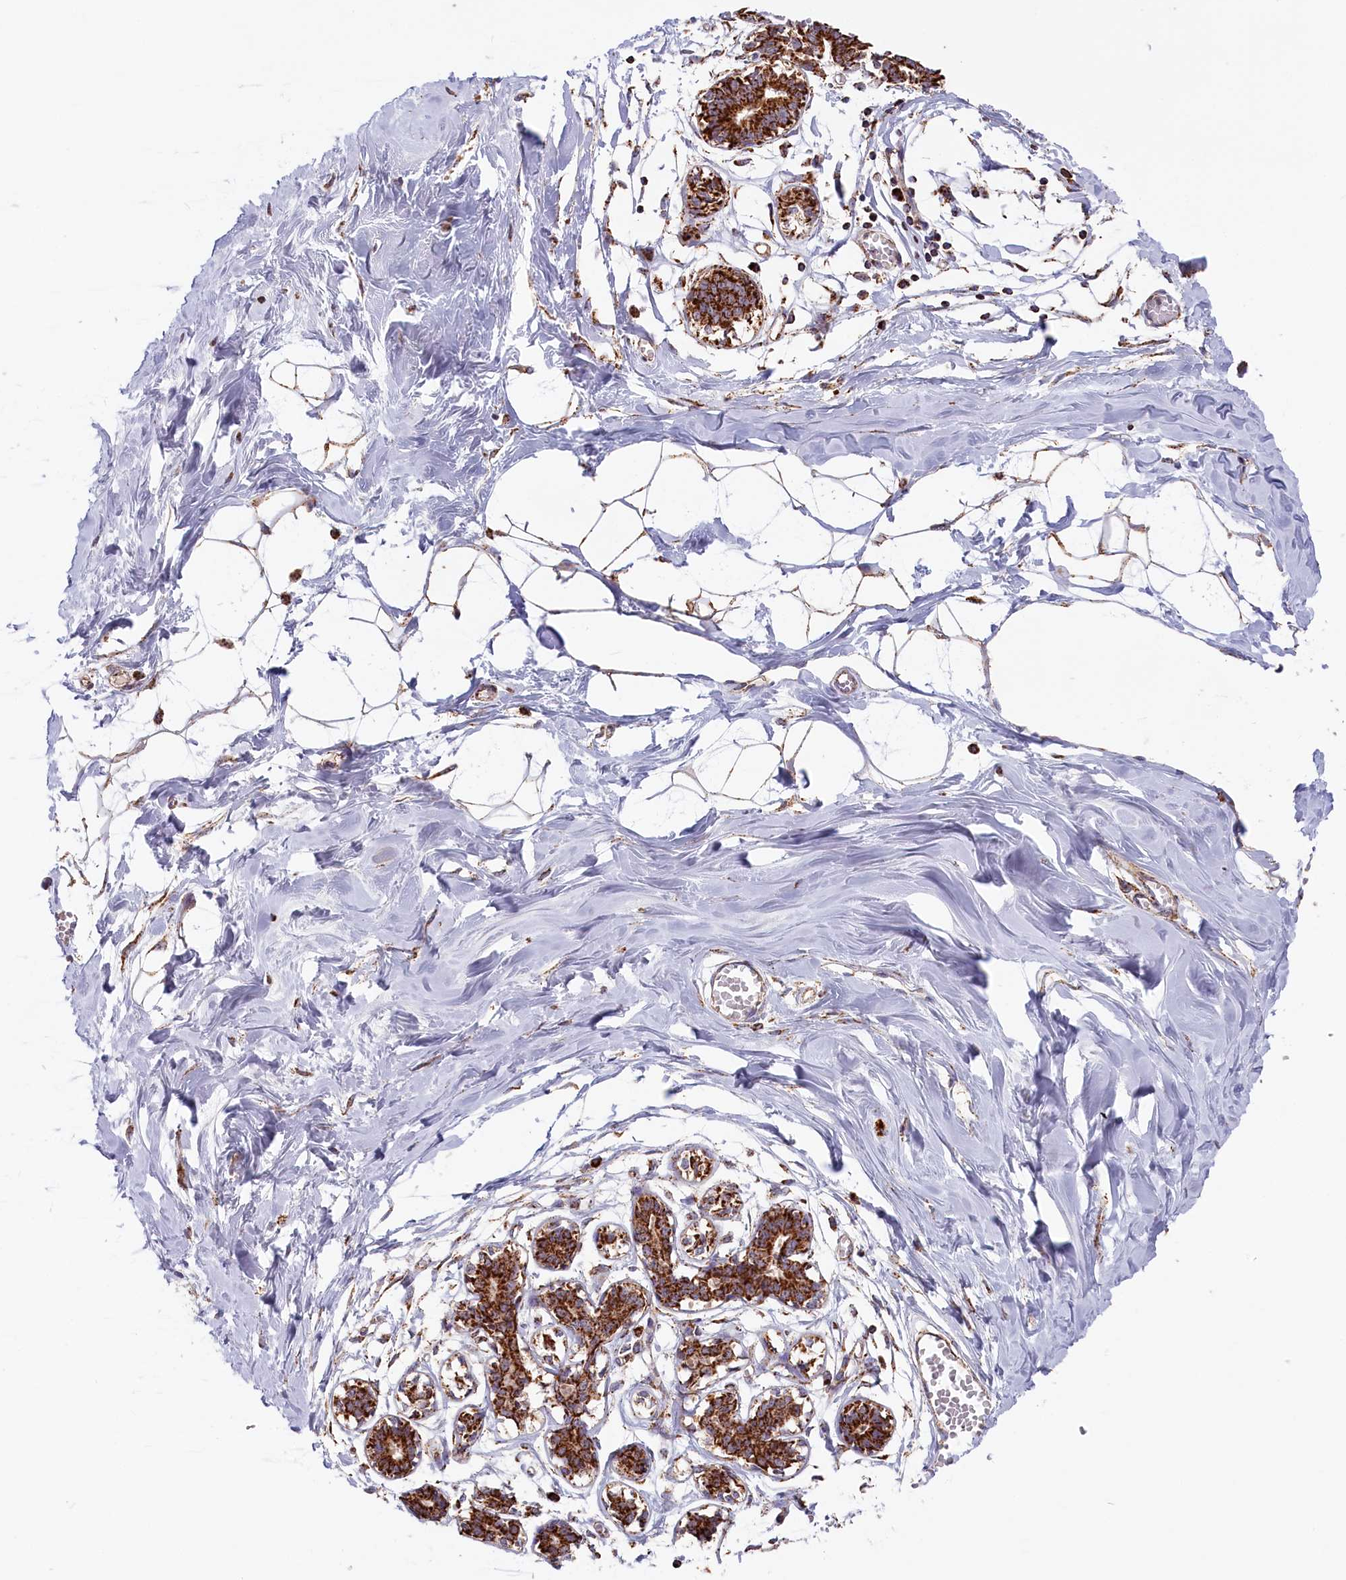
{"staining": {"intensity": "moderate", "quantity": ">75%", "location": "cytoplasmic/membranous"}, "tissue": "breast", "cell_type": "Adipocytes", "image_type": "normal", "snomed": [{"axis": "morphology", "description": "Normal tissue, NOS"}, {"axis": "topography", "description": "Breast"}], "caption": "Breast stained with DAB IHC shows medium levels of moderate cytoplasmic/membranous positivity in about >75% of adipocytes. (Stains: DAB (3,3'-diaminobenzidine) in brown, nuclei in blue, Microscopy: brightfield microscopy at high magnification).", "gene": "MACROD1", "patient": {"sex": "female", "age": 27}}